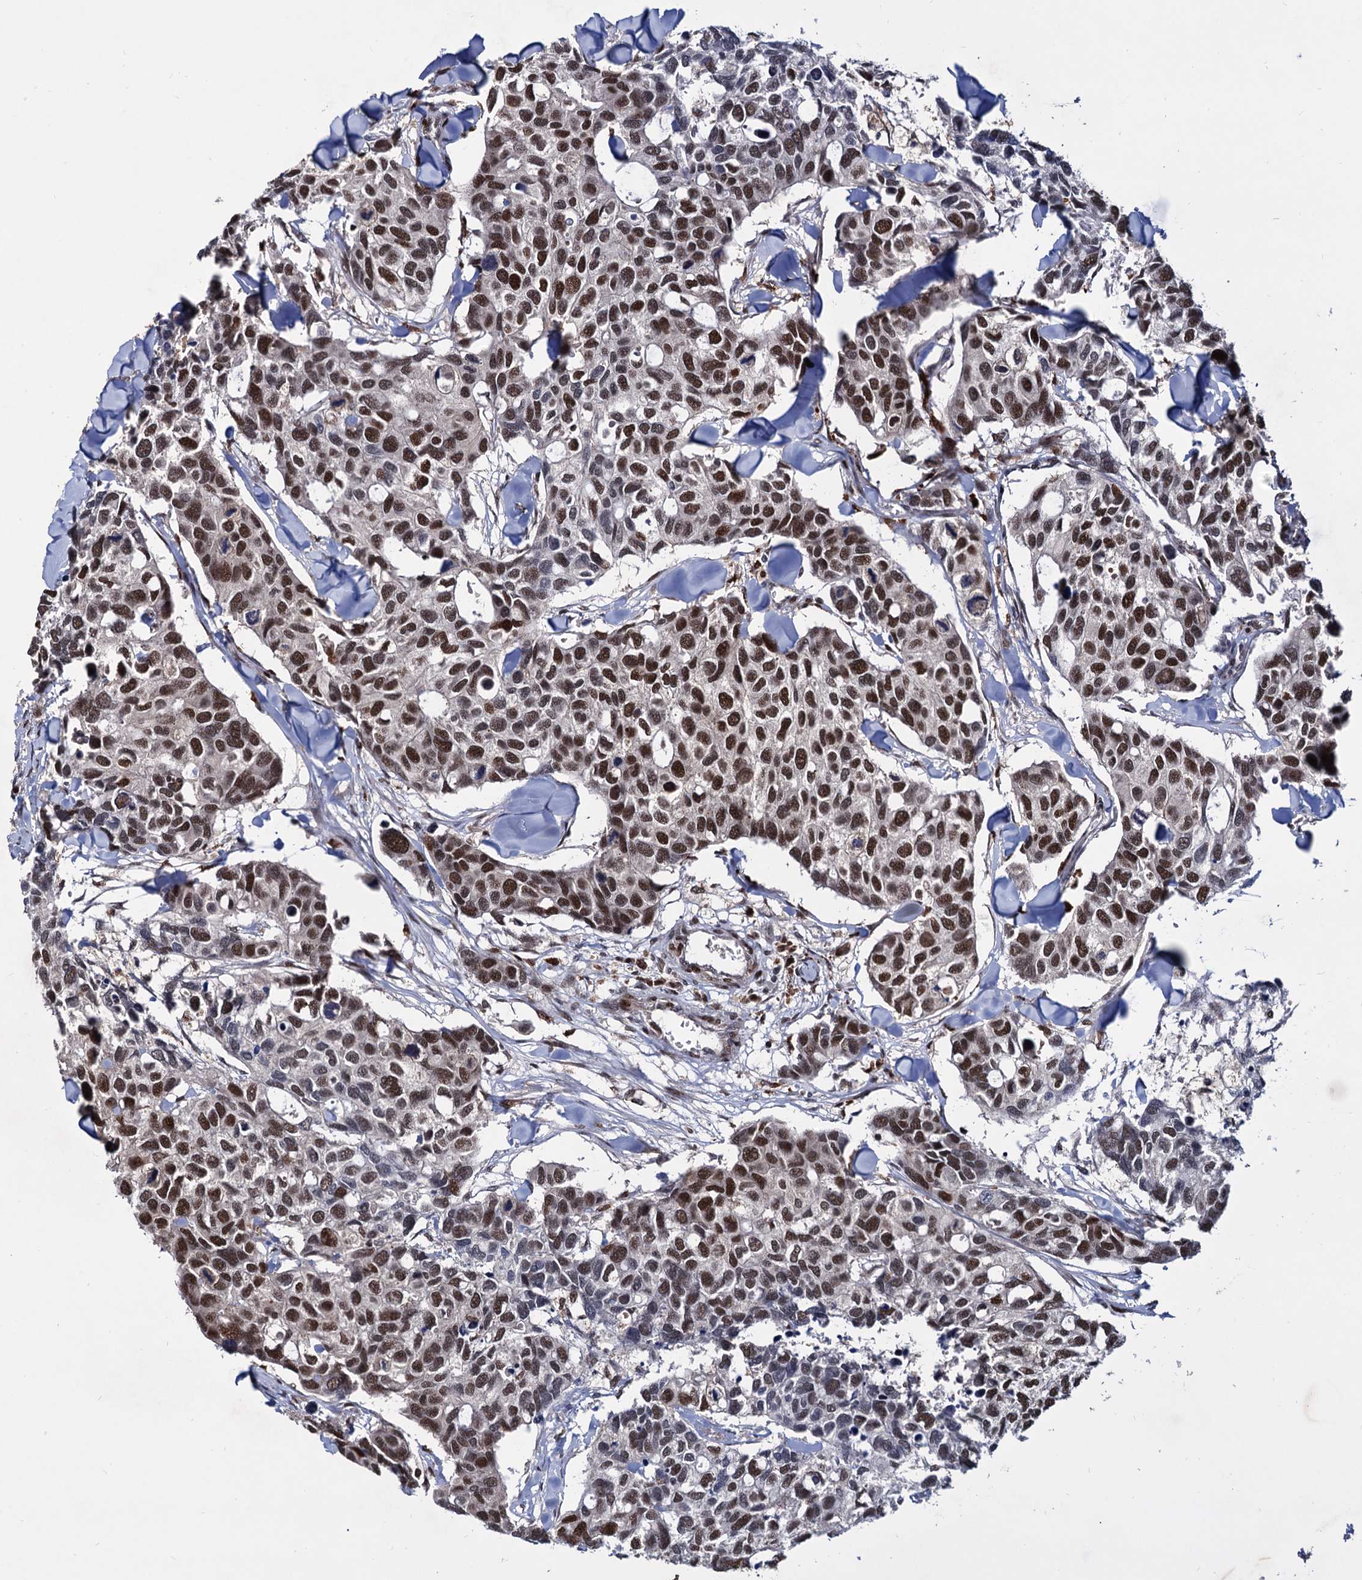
{"staining": {"intensity": "moderate", "quantity": ">75%", "location": "nuclear"}, "tissue": "breast cancer", "cell_type": "Tumor cells", "image_type": "cancer", "snomed": [{"axis": "morphology", "description": "Duct carcinoma"}, {"axis": "topography", "description": "Breast"}], "caption": "This photomicrograph reveals breast cancer stained with IHC to label a protein in brown. The nuclear of tumor cells show moderate positivity for the protein. Nuclei are counter-stained blue.", "gene": "RNASEH2B", "patient": {"sex": "female", "age": 83}}